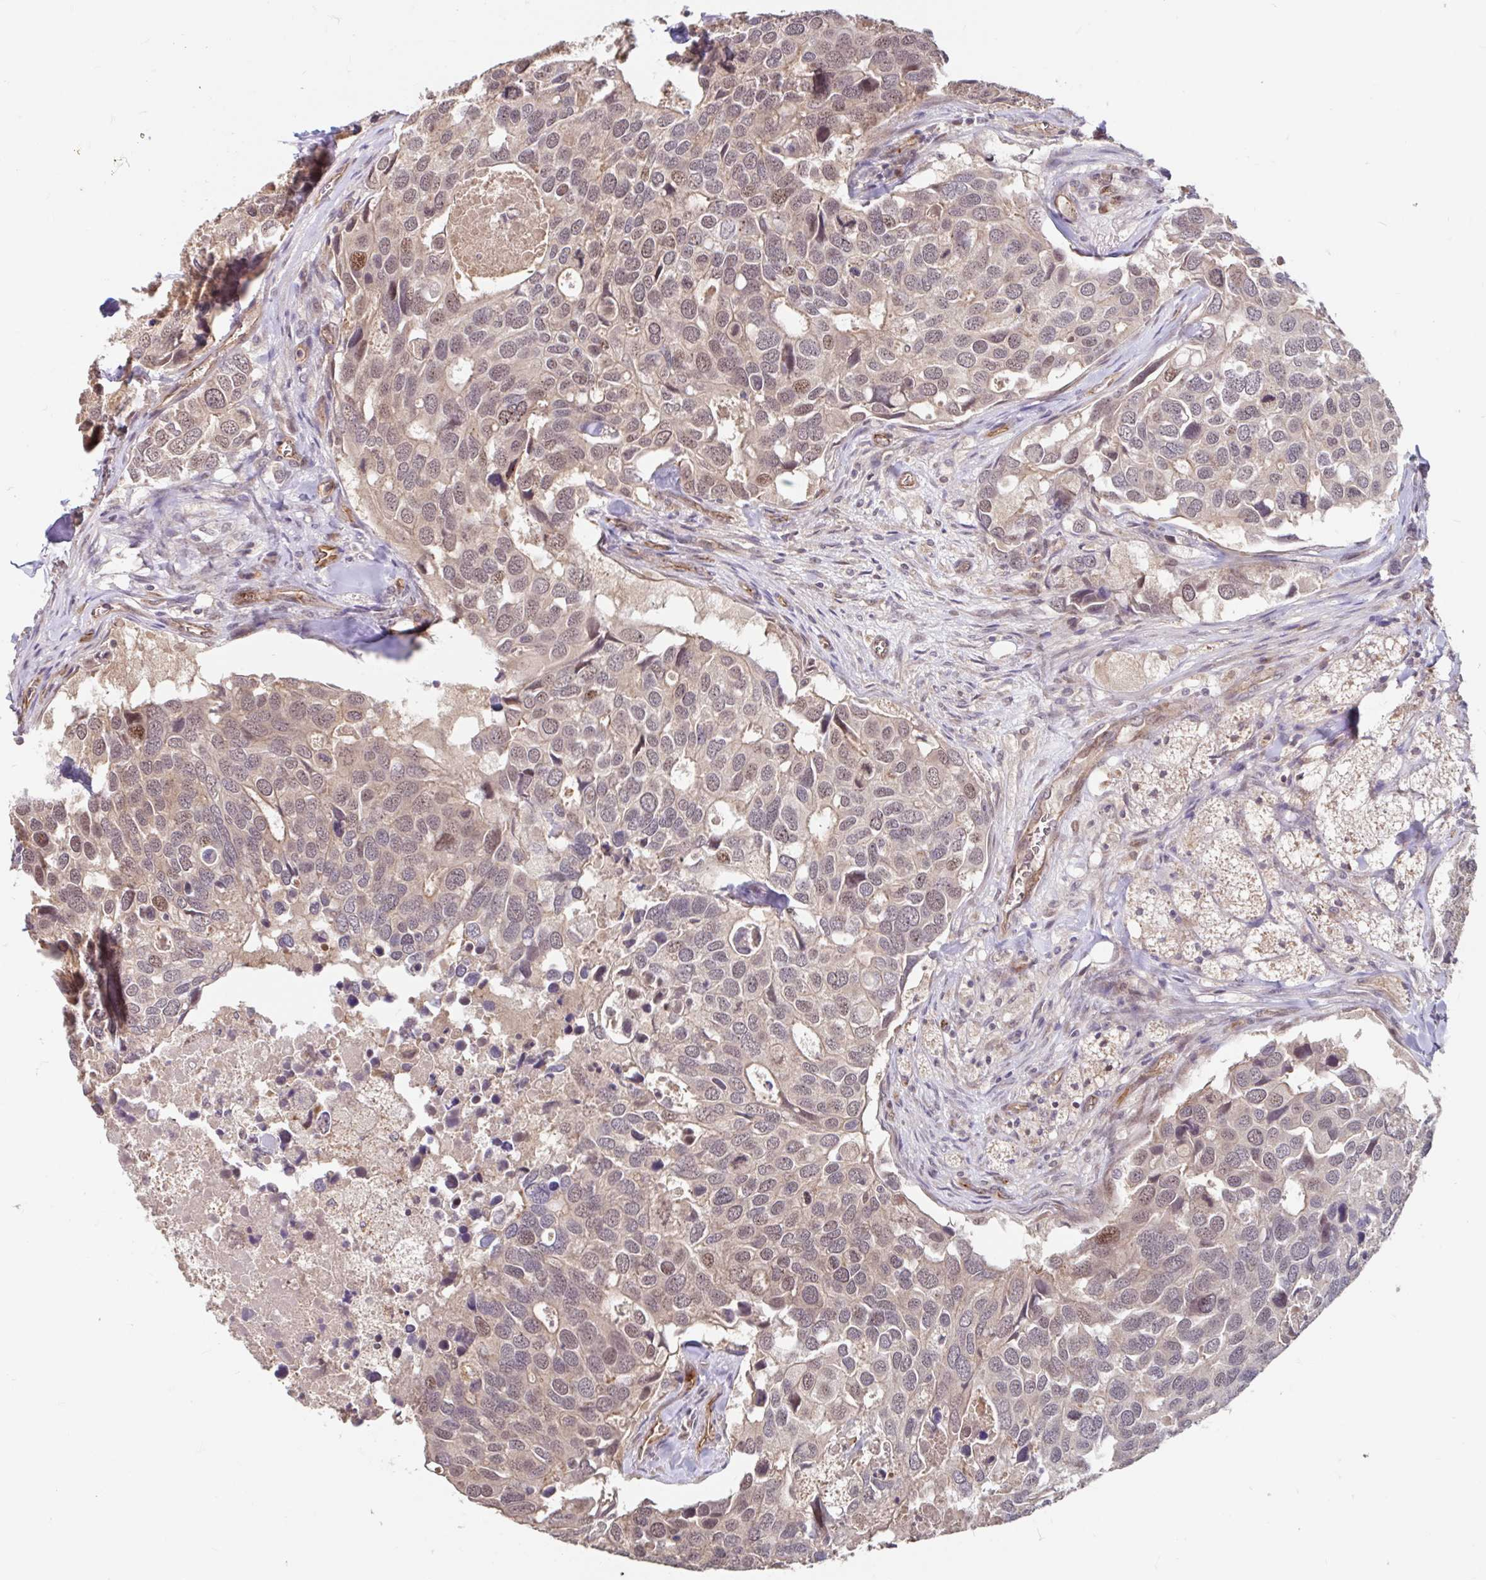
{"staining": {"intensity": "moderate", "quantity": "<25%", "location": "nuclear"}, "tissue": "breast cancer", "cell_type": "Tumor cells", "image_type": "cancer", "snomed": [{"axis": "morphology", "description": "Duct carcinoma"}, {"axis": "topography", "description": "Breast"}], "caption": "Immunohistochemical staining of breast invasive ductal carcinoma exhibits moderate nuclear protein expression in approximately <25% of tumor cells.", "gene": "STYXL1", "patient": {"sex": "female", "age": 83}}